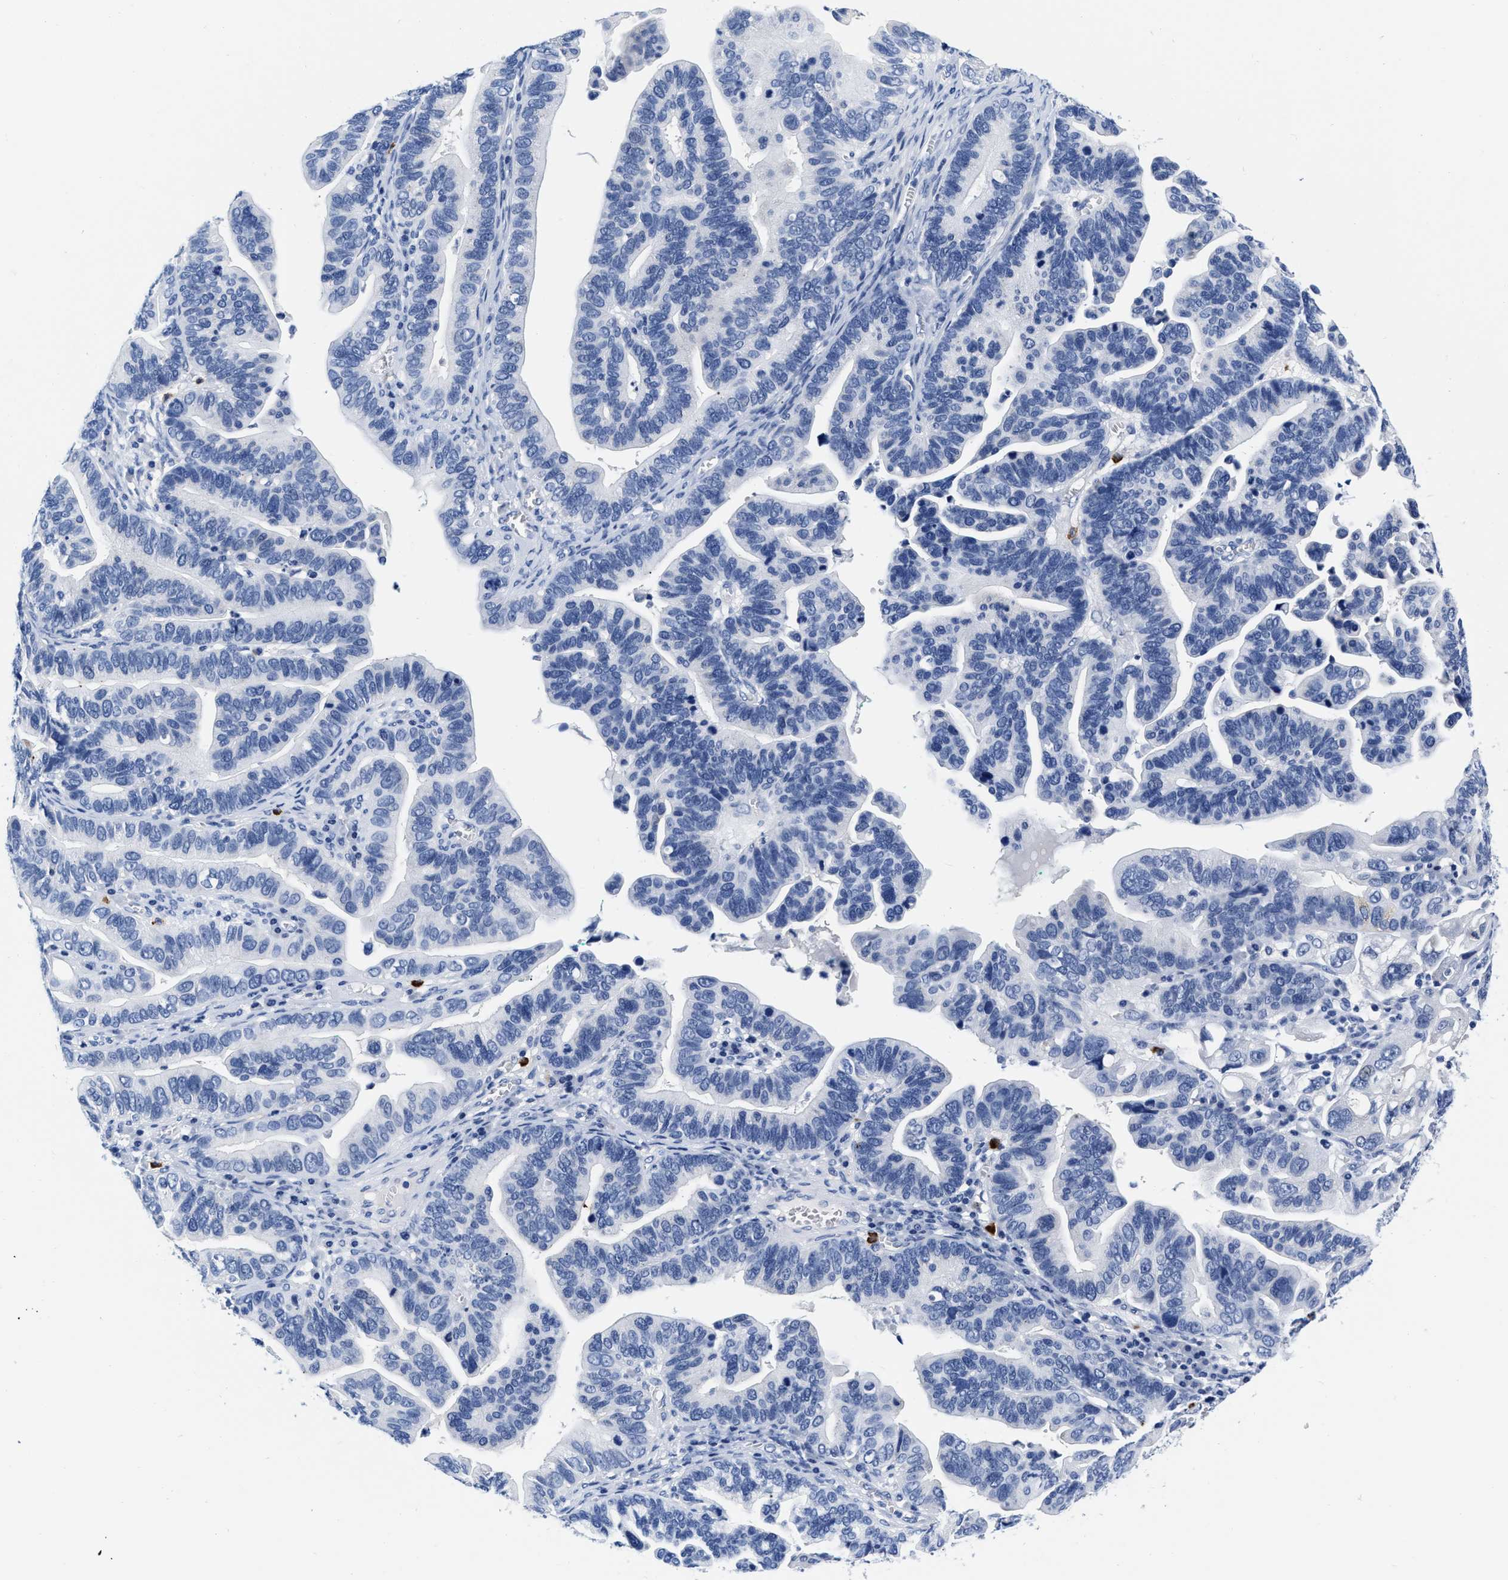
{"staining": {"intensity": "negative", "quantity": "none", "location": "none"}, "tissue": "ovarian cancer", "cell_type": "Tumor cells", "image_type": "cancer", "snomed": [{"axis": "morphology", "description": "Cystadenocarcinoma, serous, NOS"}, {"axis": "topography", "description": "Ovary"}], "caption": "Serous cystadenocarcinoma (ovarian) was stained to show a protein in brown. There is no significant staining in tumor cells.", "gene": "CER1", "patient": {"sex": "female", "age": 56}}